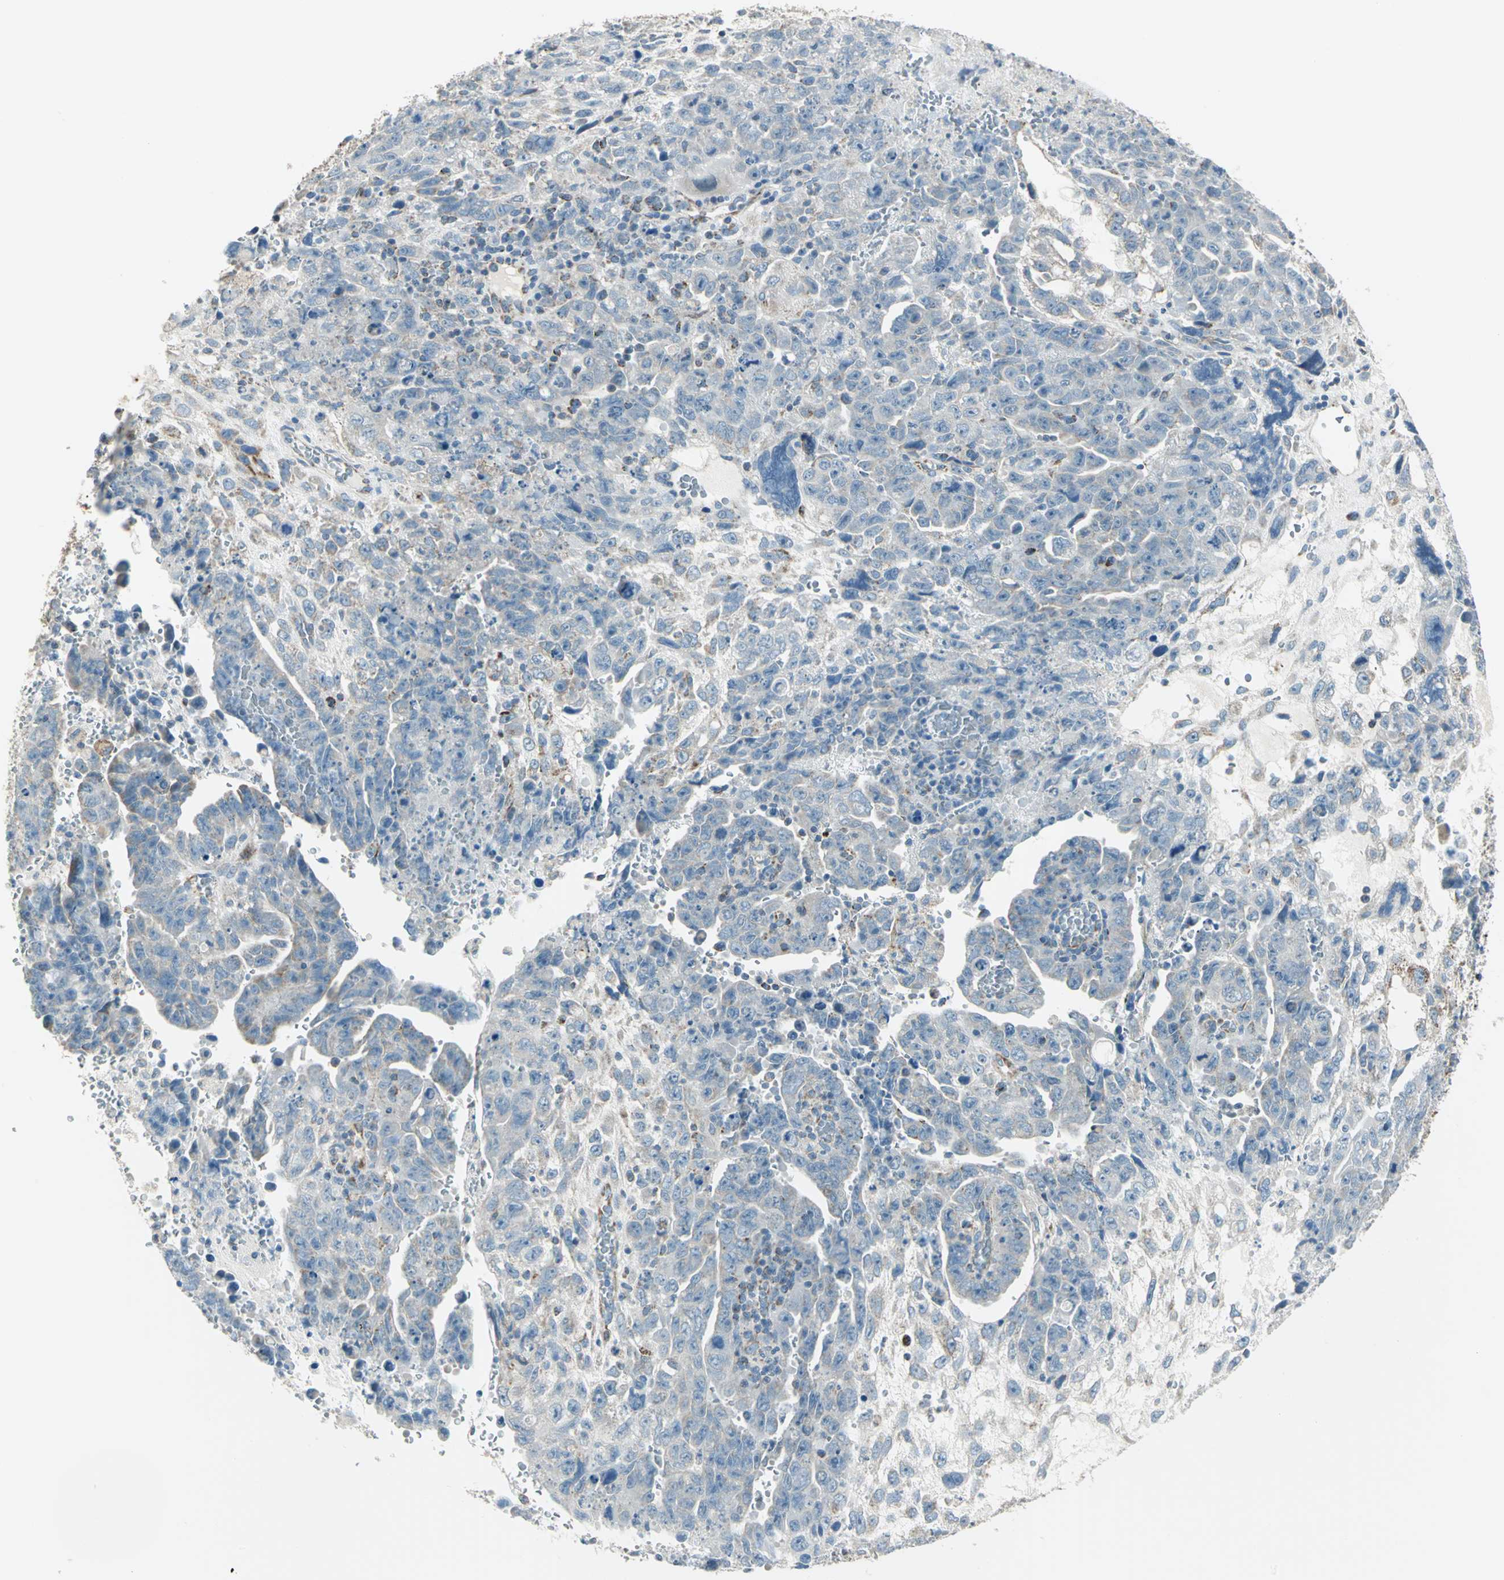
{"staining": {"intensity": "weak", "quantity": ">75%", "location": "cytoplasmic/membranous"}, "tissue": "testis cancer", "cell_type": "Tumor cells", "image_type": "cancer", "snomed": [{"axis": "morphology", "description": "Carcinoma, Embryonal, NOS"}, {"axis": "topography", "description": "Testis"}], "caption": "Protein staining by IHC exhibits weak cytoplasmic/membranous staining in approximately >75% of tumor cells in testis cancer (embryonal carcinoma).", "gene": "ACADM", "patient": {"sex": "male", "age": 28}}